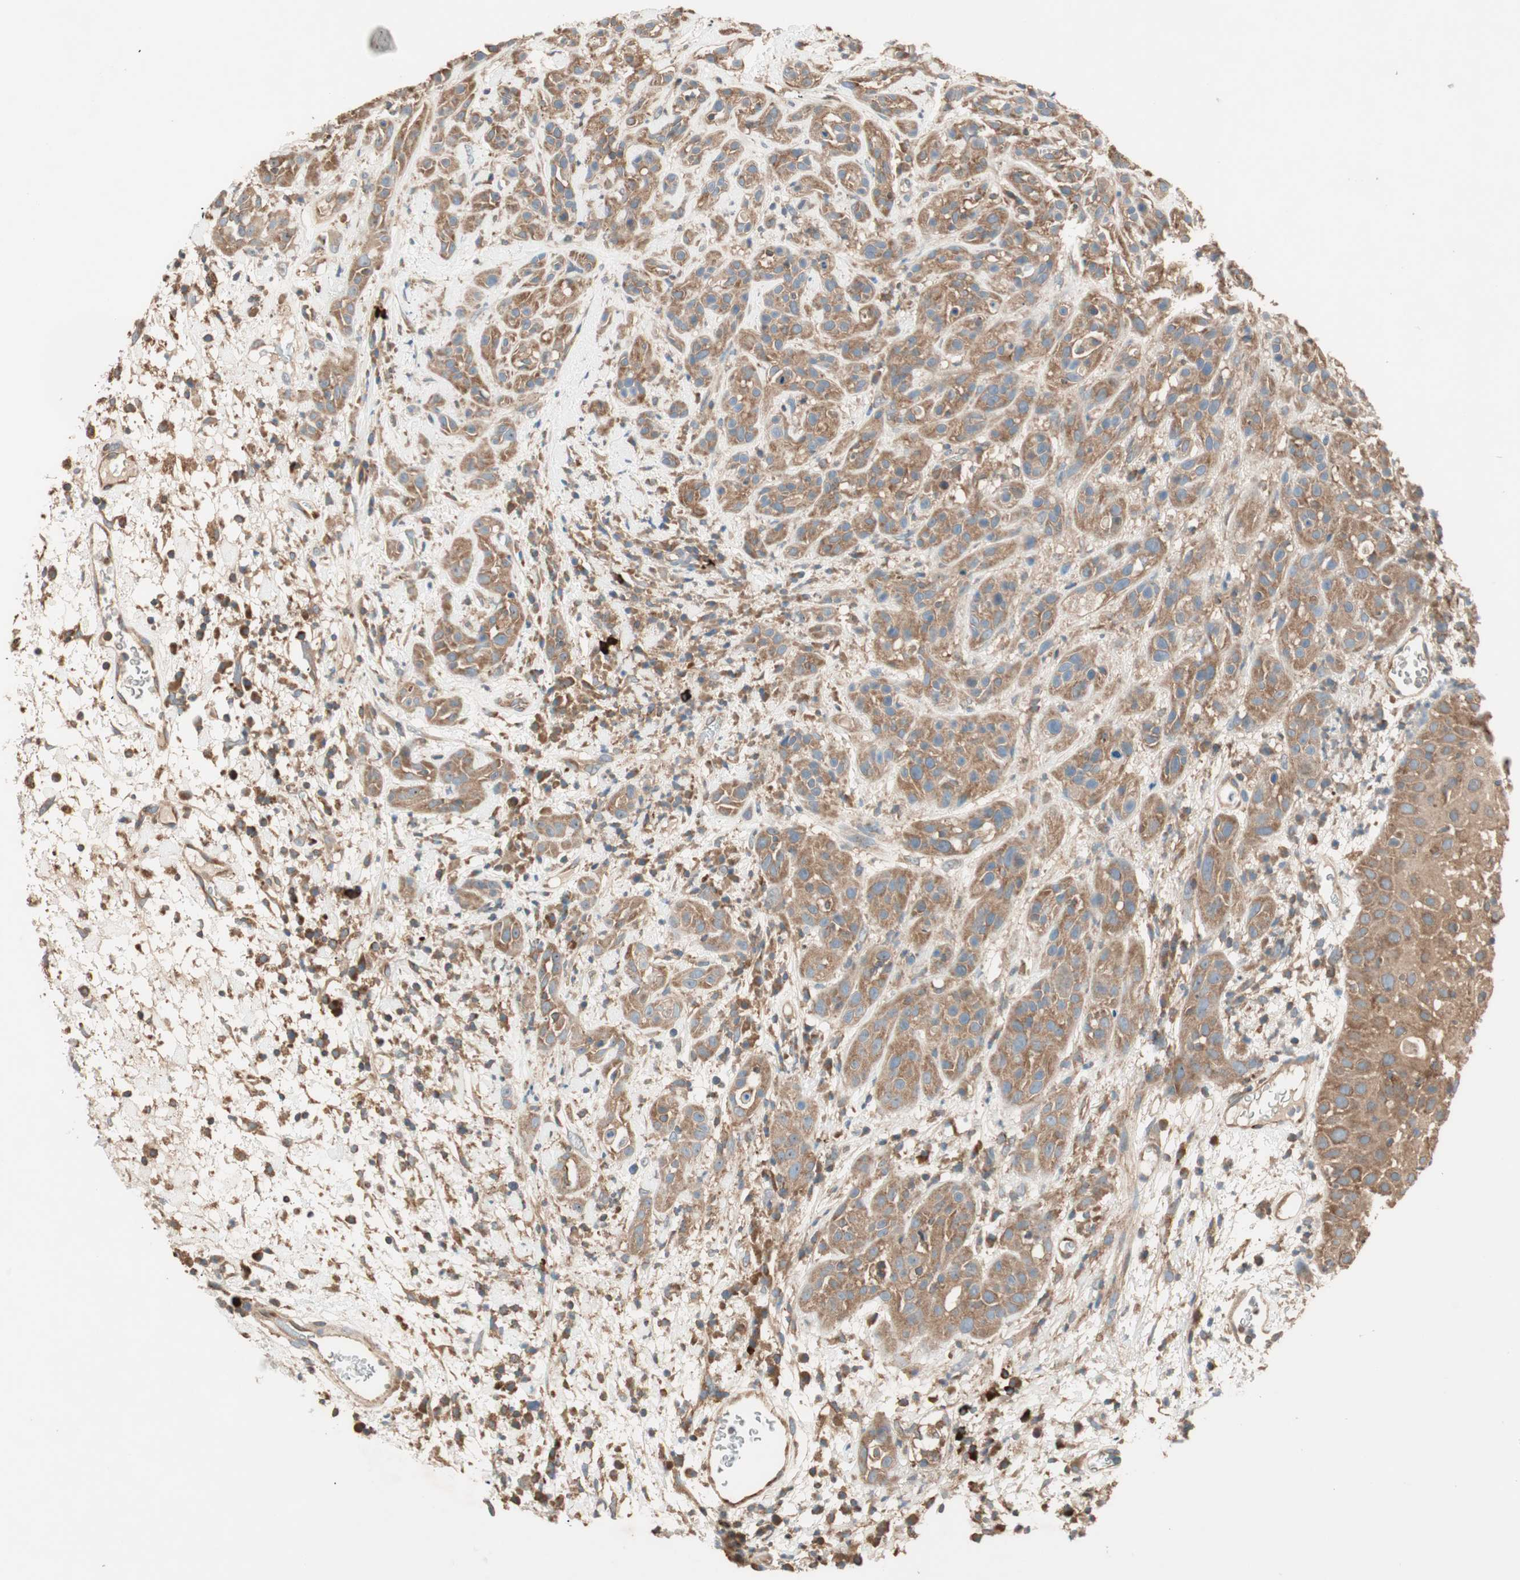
{"staining": {"intensity": "moderate", "quantity": ">75%", "location": "cytoplasmic/membranous"}, "tissue": "head and neck cancer", "cell_type": "Tumor cells", "image_type": "cancer", "snomed": [{"axis": "morphology", "description": "Squamous cell carcinoma, NOS"}, {"axis": "topography", "description": "Head-Neck"}], "caption": "A photomicrograph showing moderate cytoplasmic/membranous expression in approximately >75% of tumor cells in head and neck cancer, as visualized by brown immunohistochemical staining.", "gene": "CC2D1A", "patient": {"sex": "male", "age": 62}}